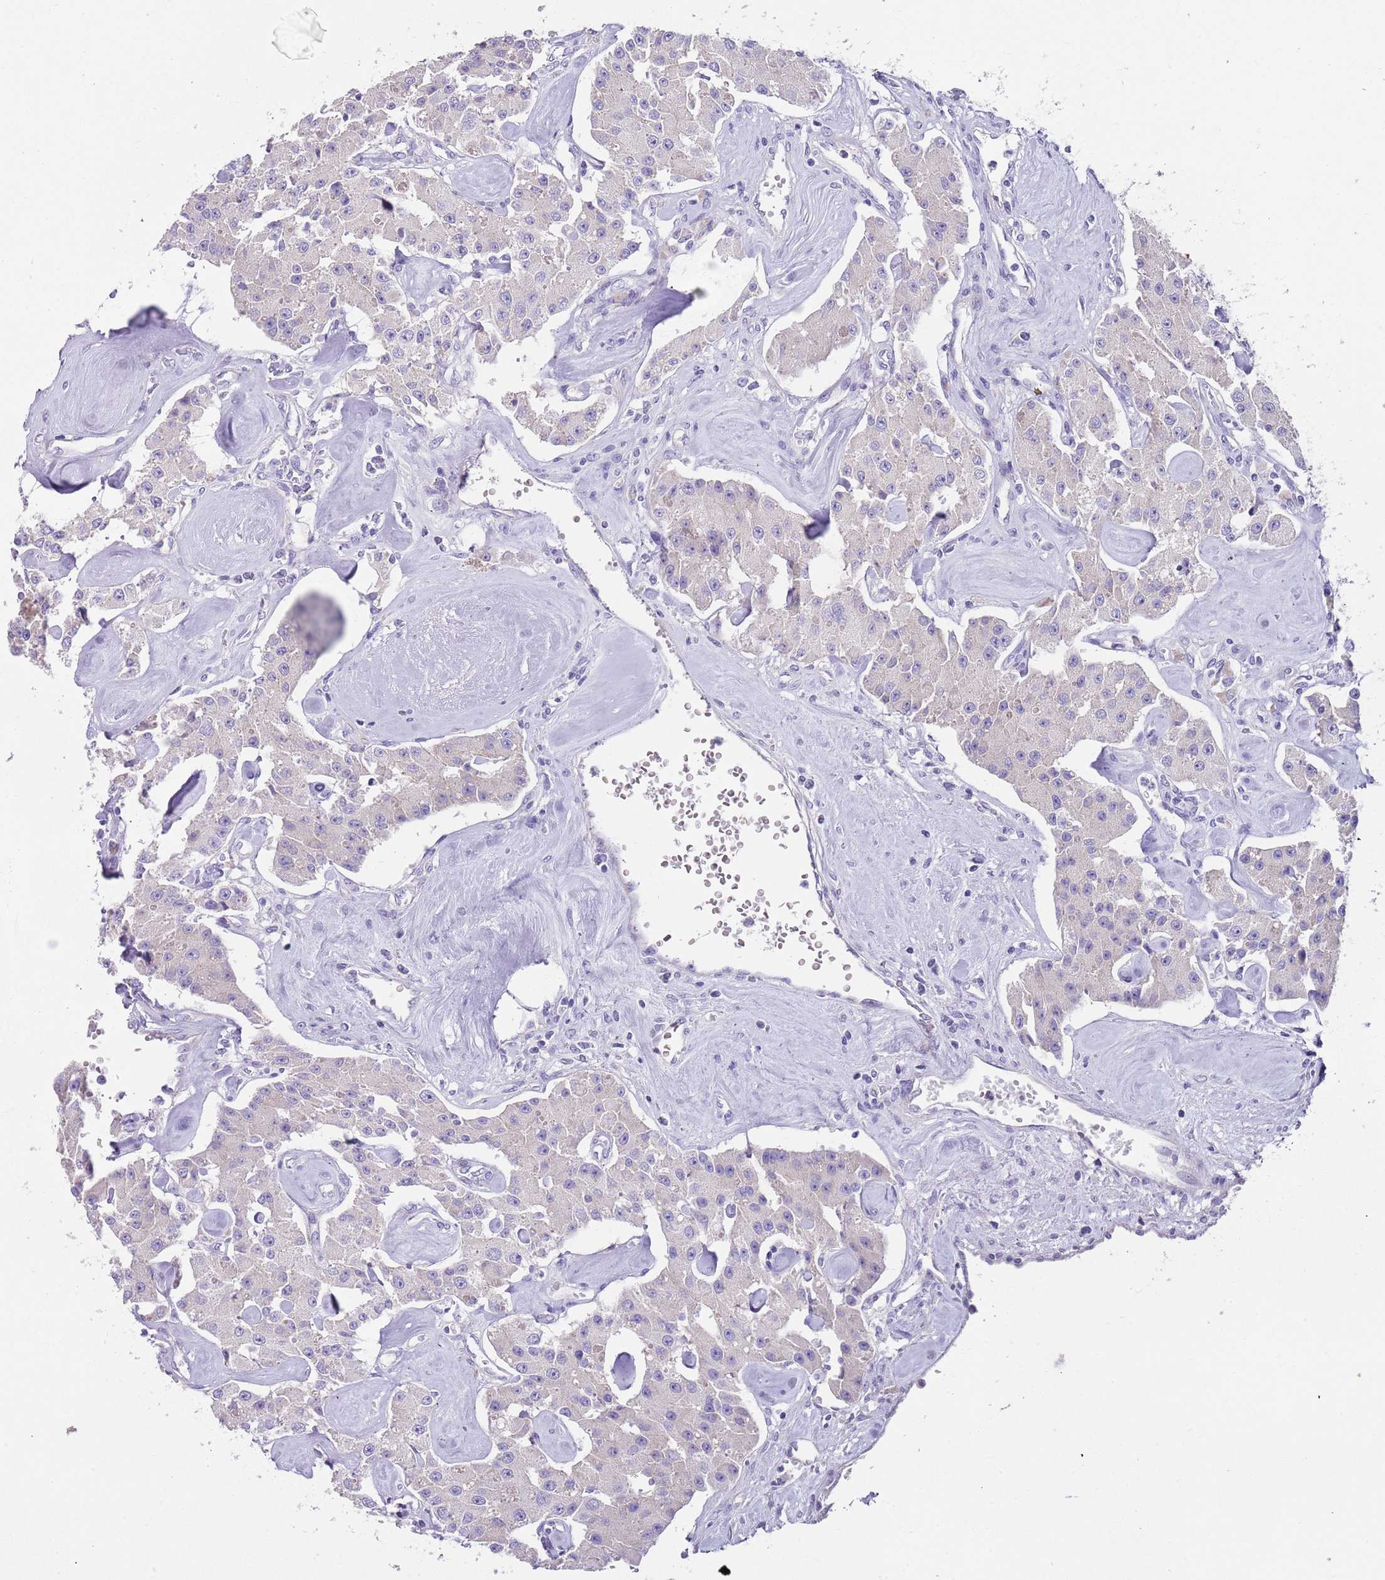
{"staining": {"intensity": "negative", "quantity": "none", "location": "none"}, "tissue": "carcinoid", "cell_type": "Tumor cells", "image_type": "cancer", "snomed": [{"axis": "morphology", "description": "Carcinoid, malignant, NOS"}, {"axis": "topography", "description": "Pancreas"}], "caption": "IHC photomicrograph of neoplastic tissue: carcinoid stained with DAB (3,3'-diaminobenzidine) reveals no significant protein expression in tumor cells. (Immunohistochemistry, brightfield microscopy, high magnification).", "gene": "C2CD3", "patient": {"sex": "male", "age": 41}}